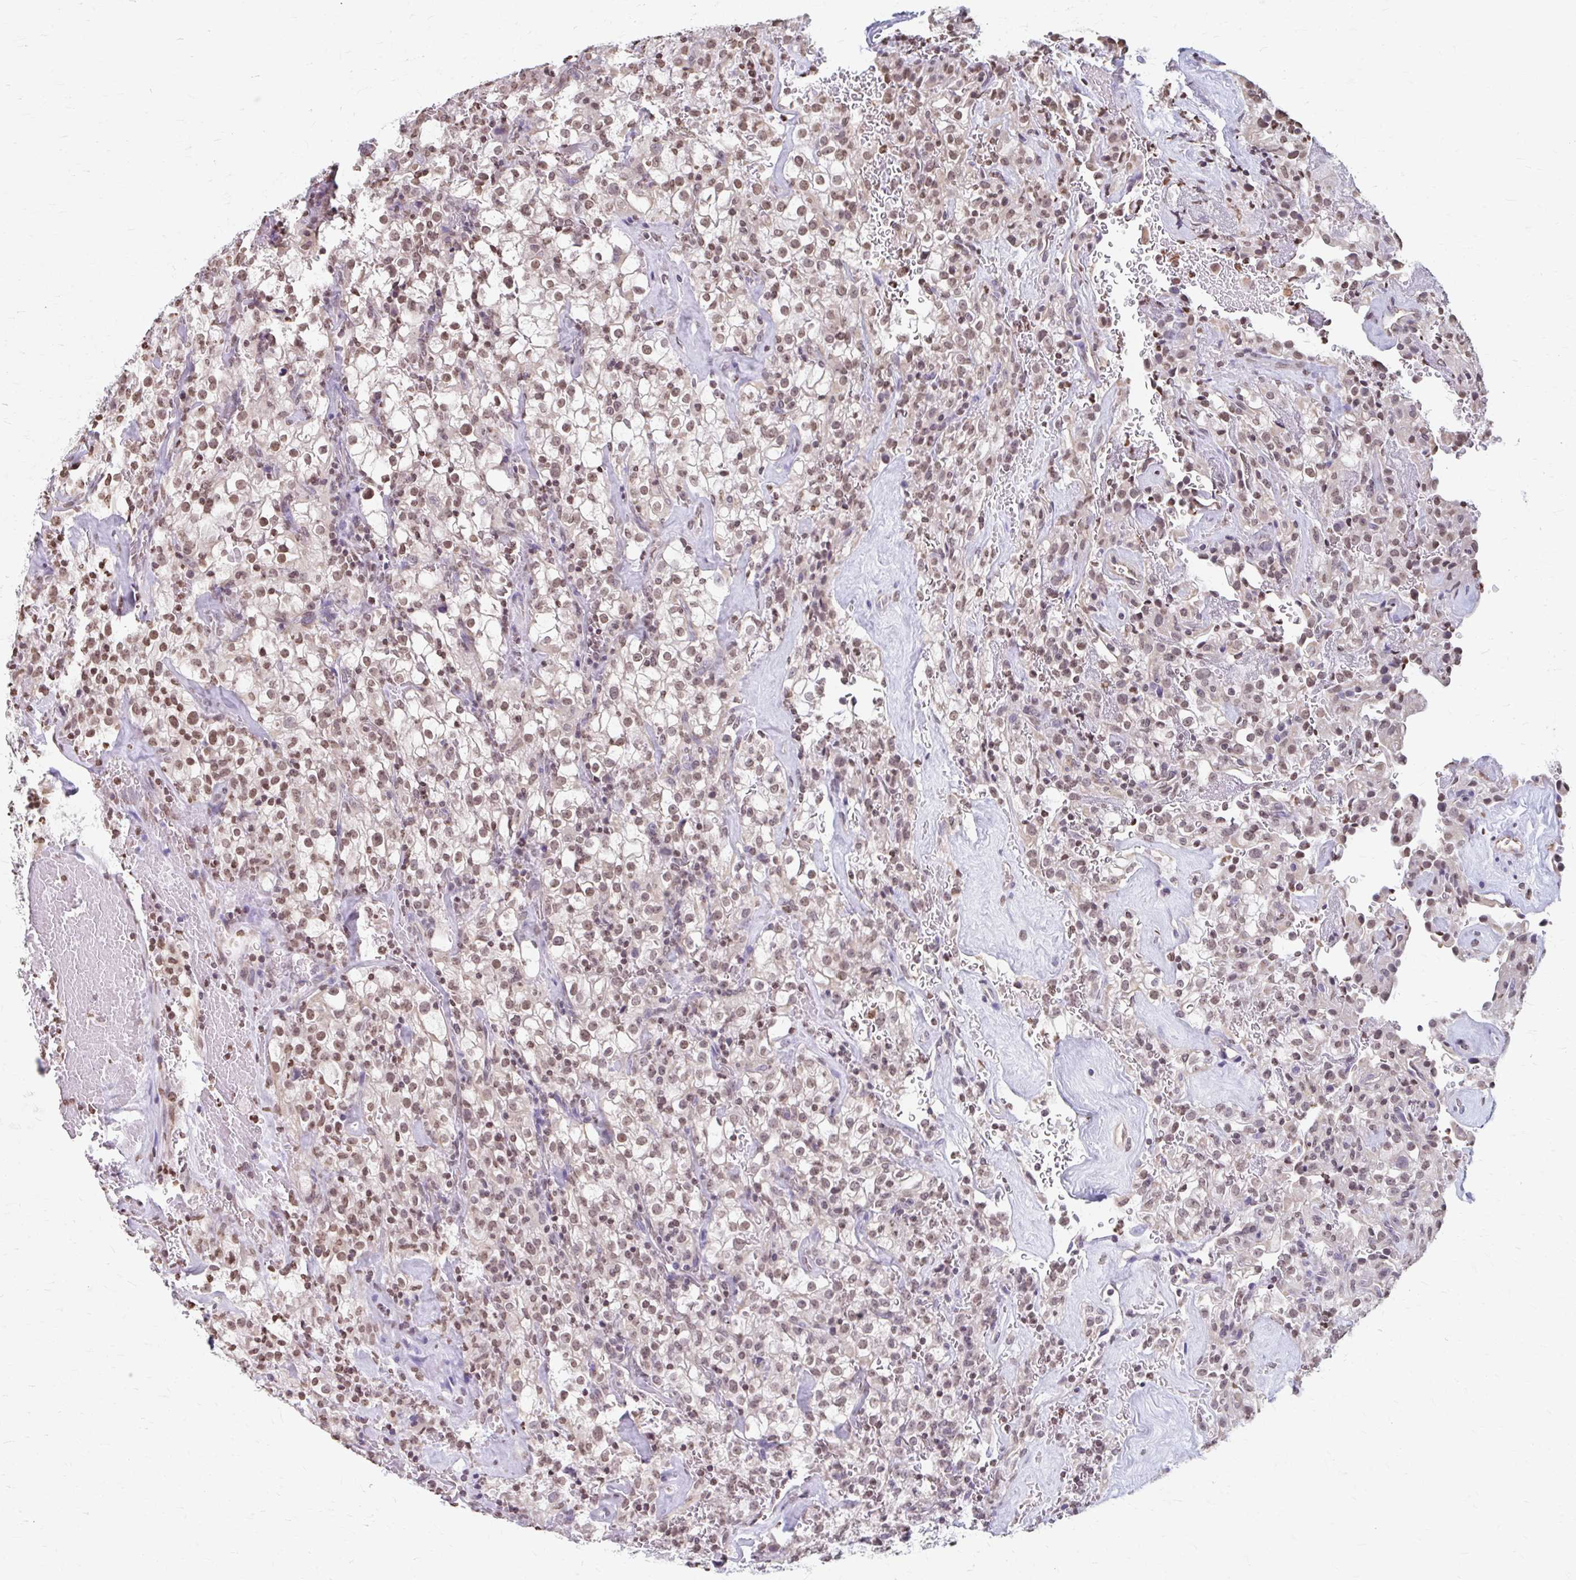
{"staining": {"intensity": "moderate", "quantity": ">75%", "location": "nuclear"}, "tissue": "renal cancer", "cell_type": "Tumor cells", "image_type": "cancer", "snomed": [{"axis": "morphology", "description": "Adenocarcinoma, NOS"}, {"axis": "topography", "description": "Kidney"}], "caption": "About >75% of tumor cells in adenocarcinoma (renal) show moderate nuclear protein staining as visualized by brown immunohistochemical staining.", "gene": "ORC3", "patient": {"sex": "female", "age": 74}}